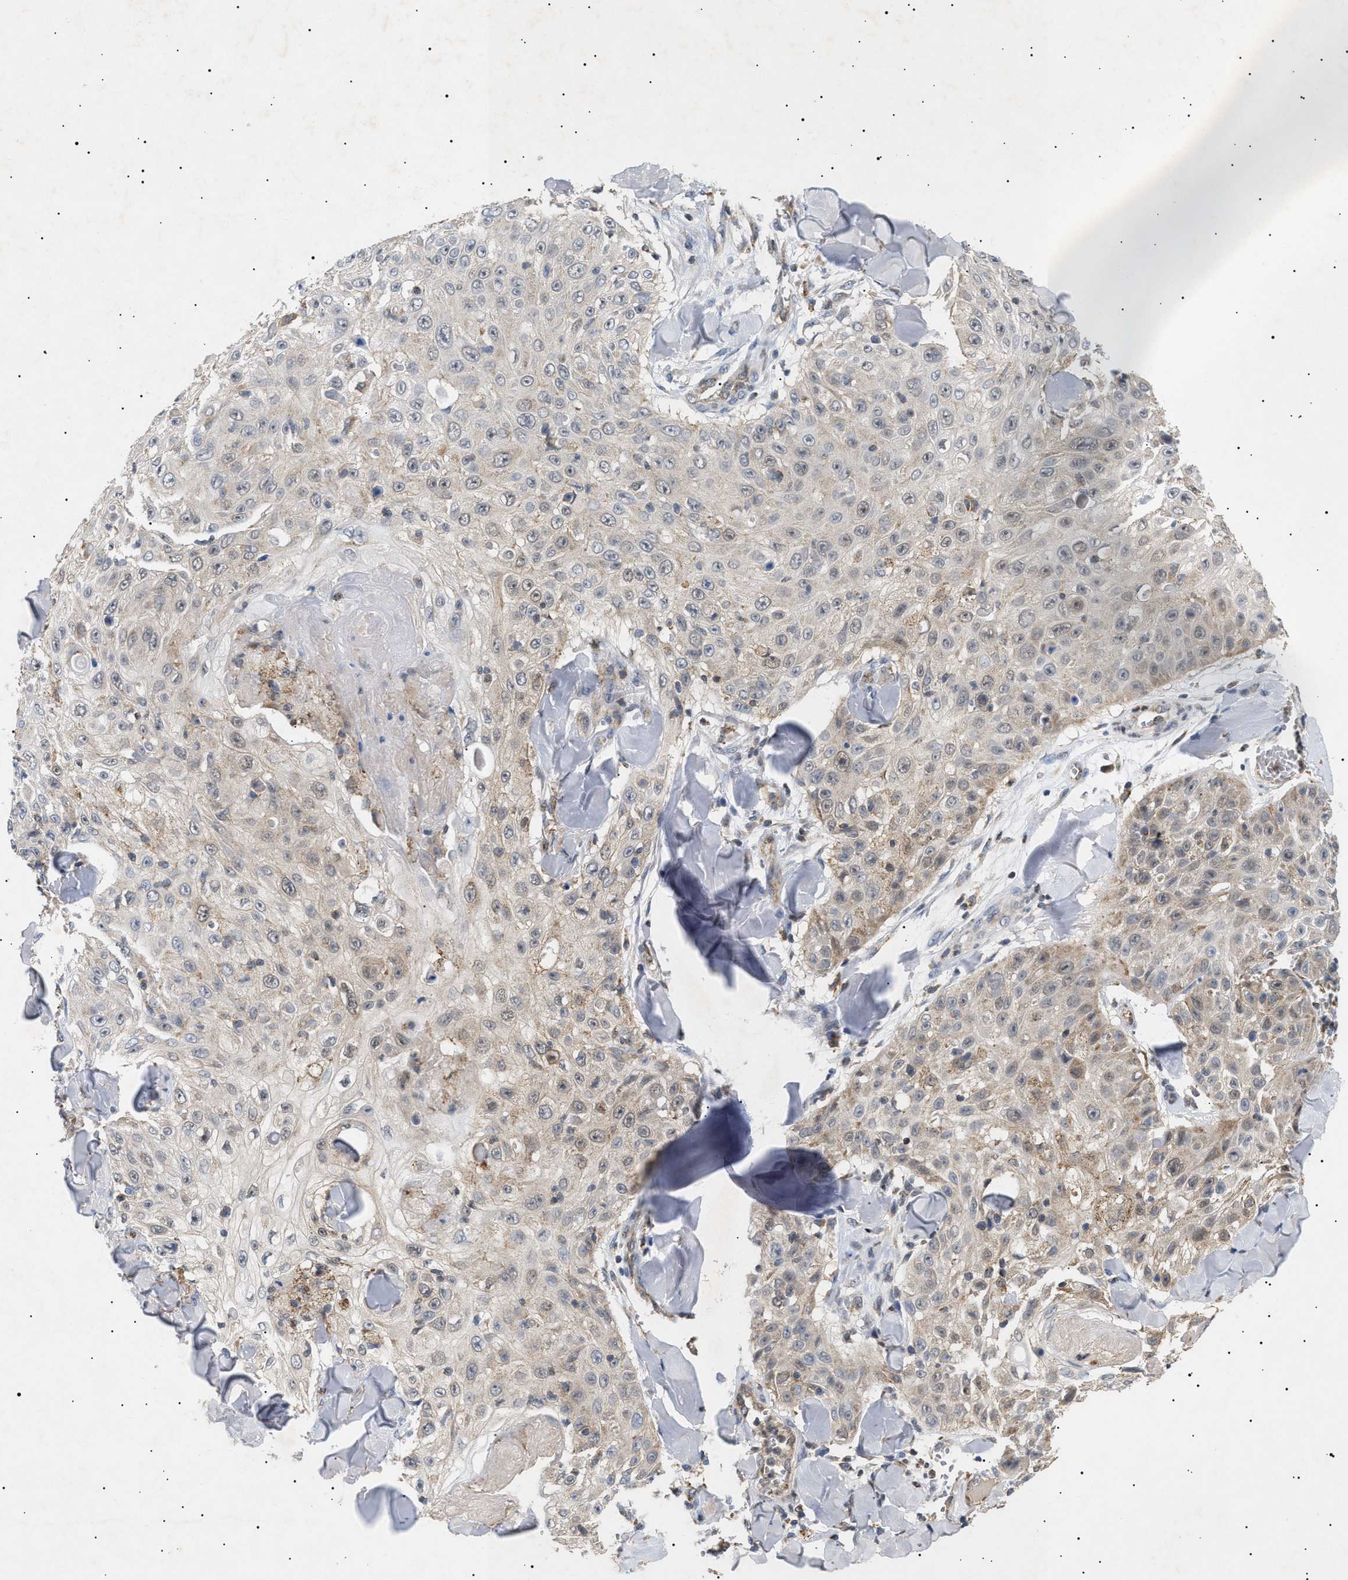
{"staining": {"intensity": "weak", "quantity": "25%-75%", "location": "cytoplasmic/membranous"}, "tissue": "skin cancer", "cell_type": "Tumor cells", "image_type": "cancer", "snomed": [{"axis": "morphology", "description": "Squamous cell carcinoma, NOS"}, {"axis": "topography", "description": "Skin"}], "caption": "Human skin cancer stained for a protein (brown) demonstrates weak cytoplasmic/membranous positive positivity in about 25%-75% of tumor cells.", "gene": "SIRT5", "patient": {"sex": "male", "age": 86}}